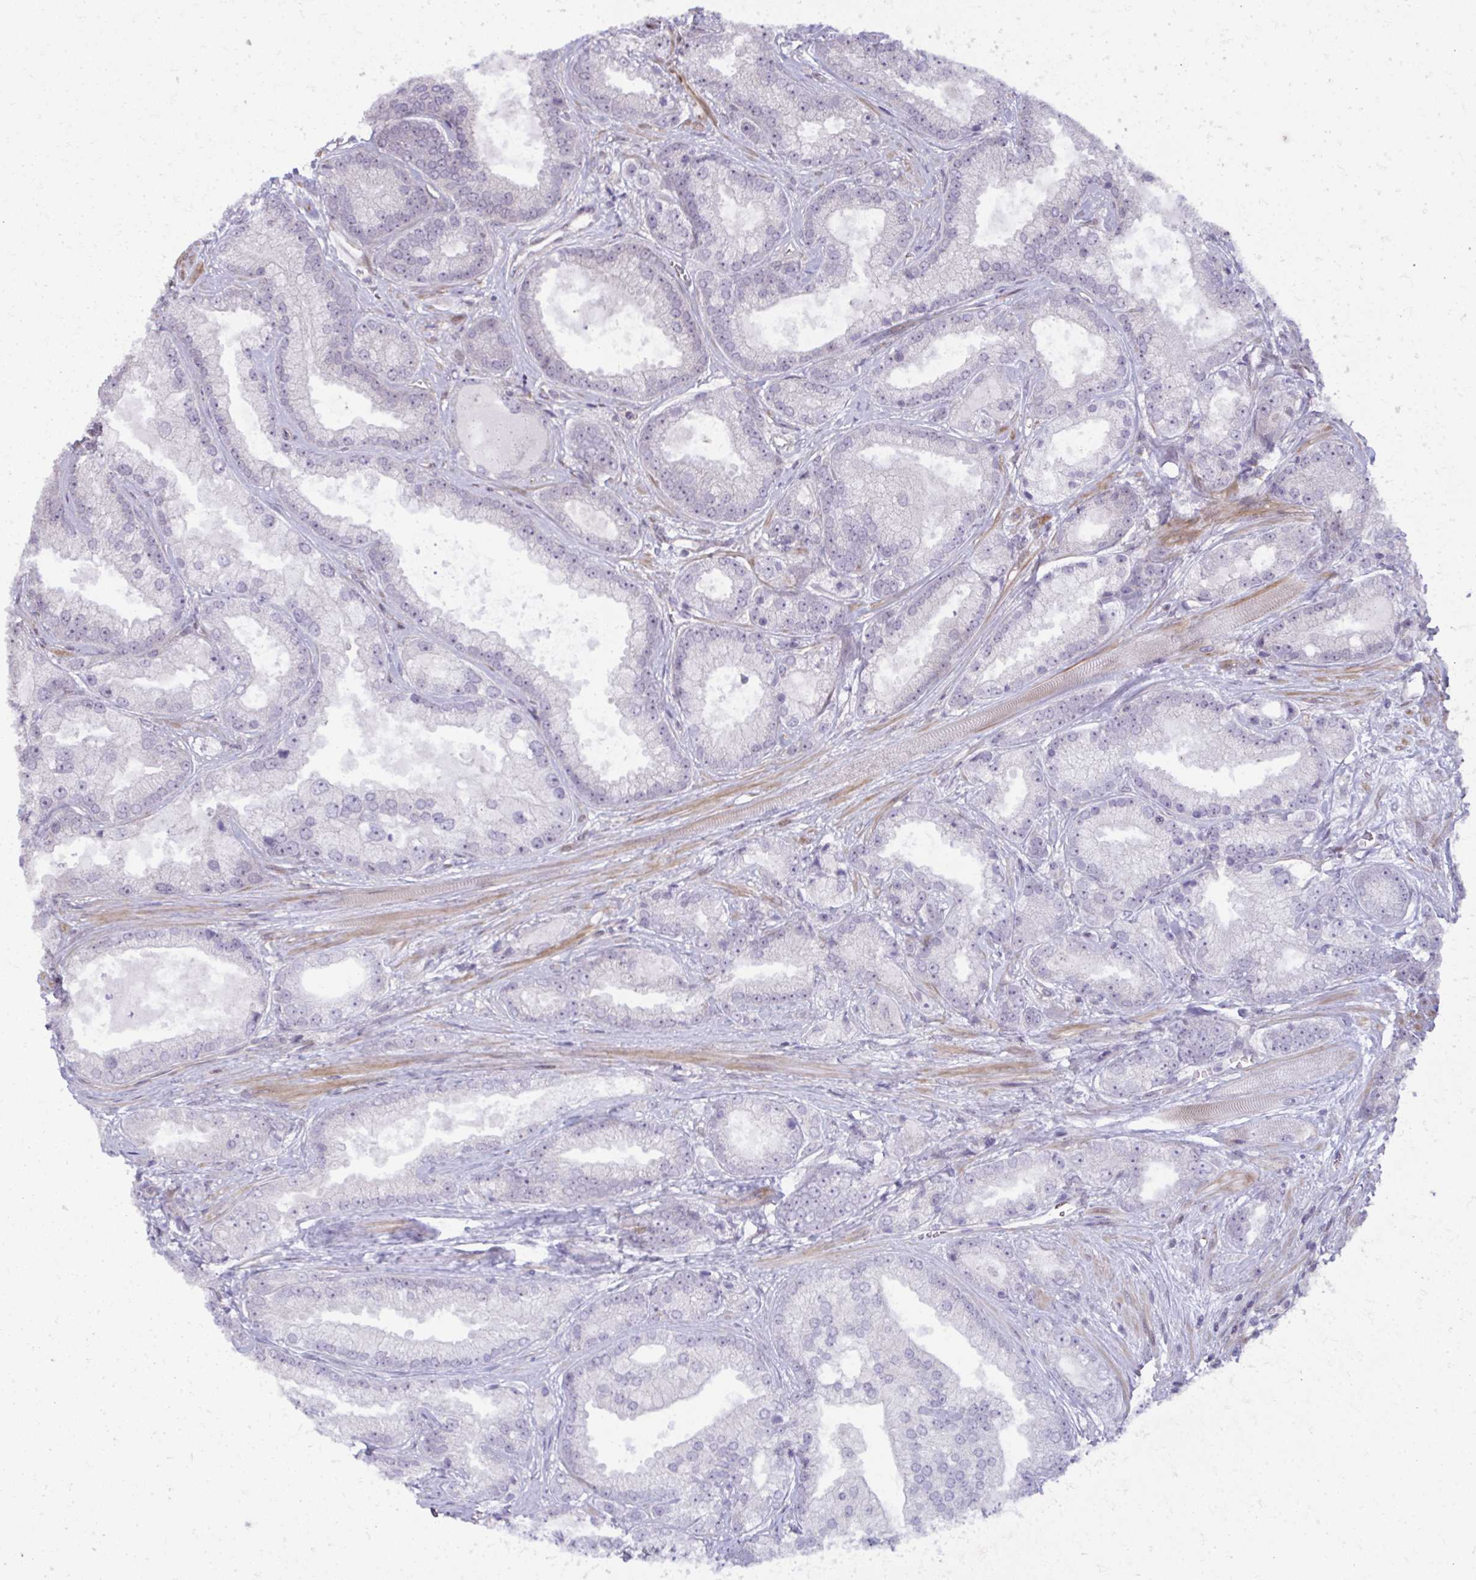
{"staining": {"intensity": "negative", "quantity": "none", "location": "none"}, "tissue": "prostate cancer", "cell_type": "Tumor cells", "image_type": "cancer", "snomed": [{"axis": "morphology", "description": "Adenocarcinoma, High grade"}, {"axis": "topography", "description": "Prostate"}], "caption": "Tumor cells show no significant protein expression in prostate cancer.", "gene": "MAF1", "patient": {"sex": "male", "age": 67}}